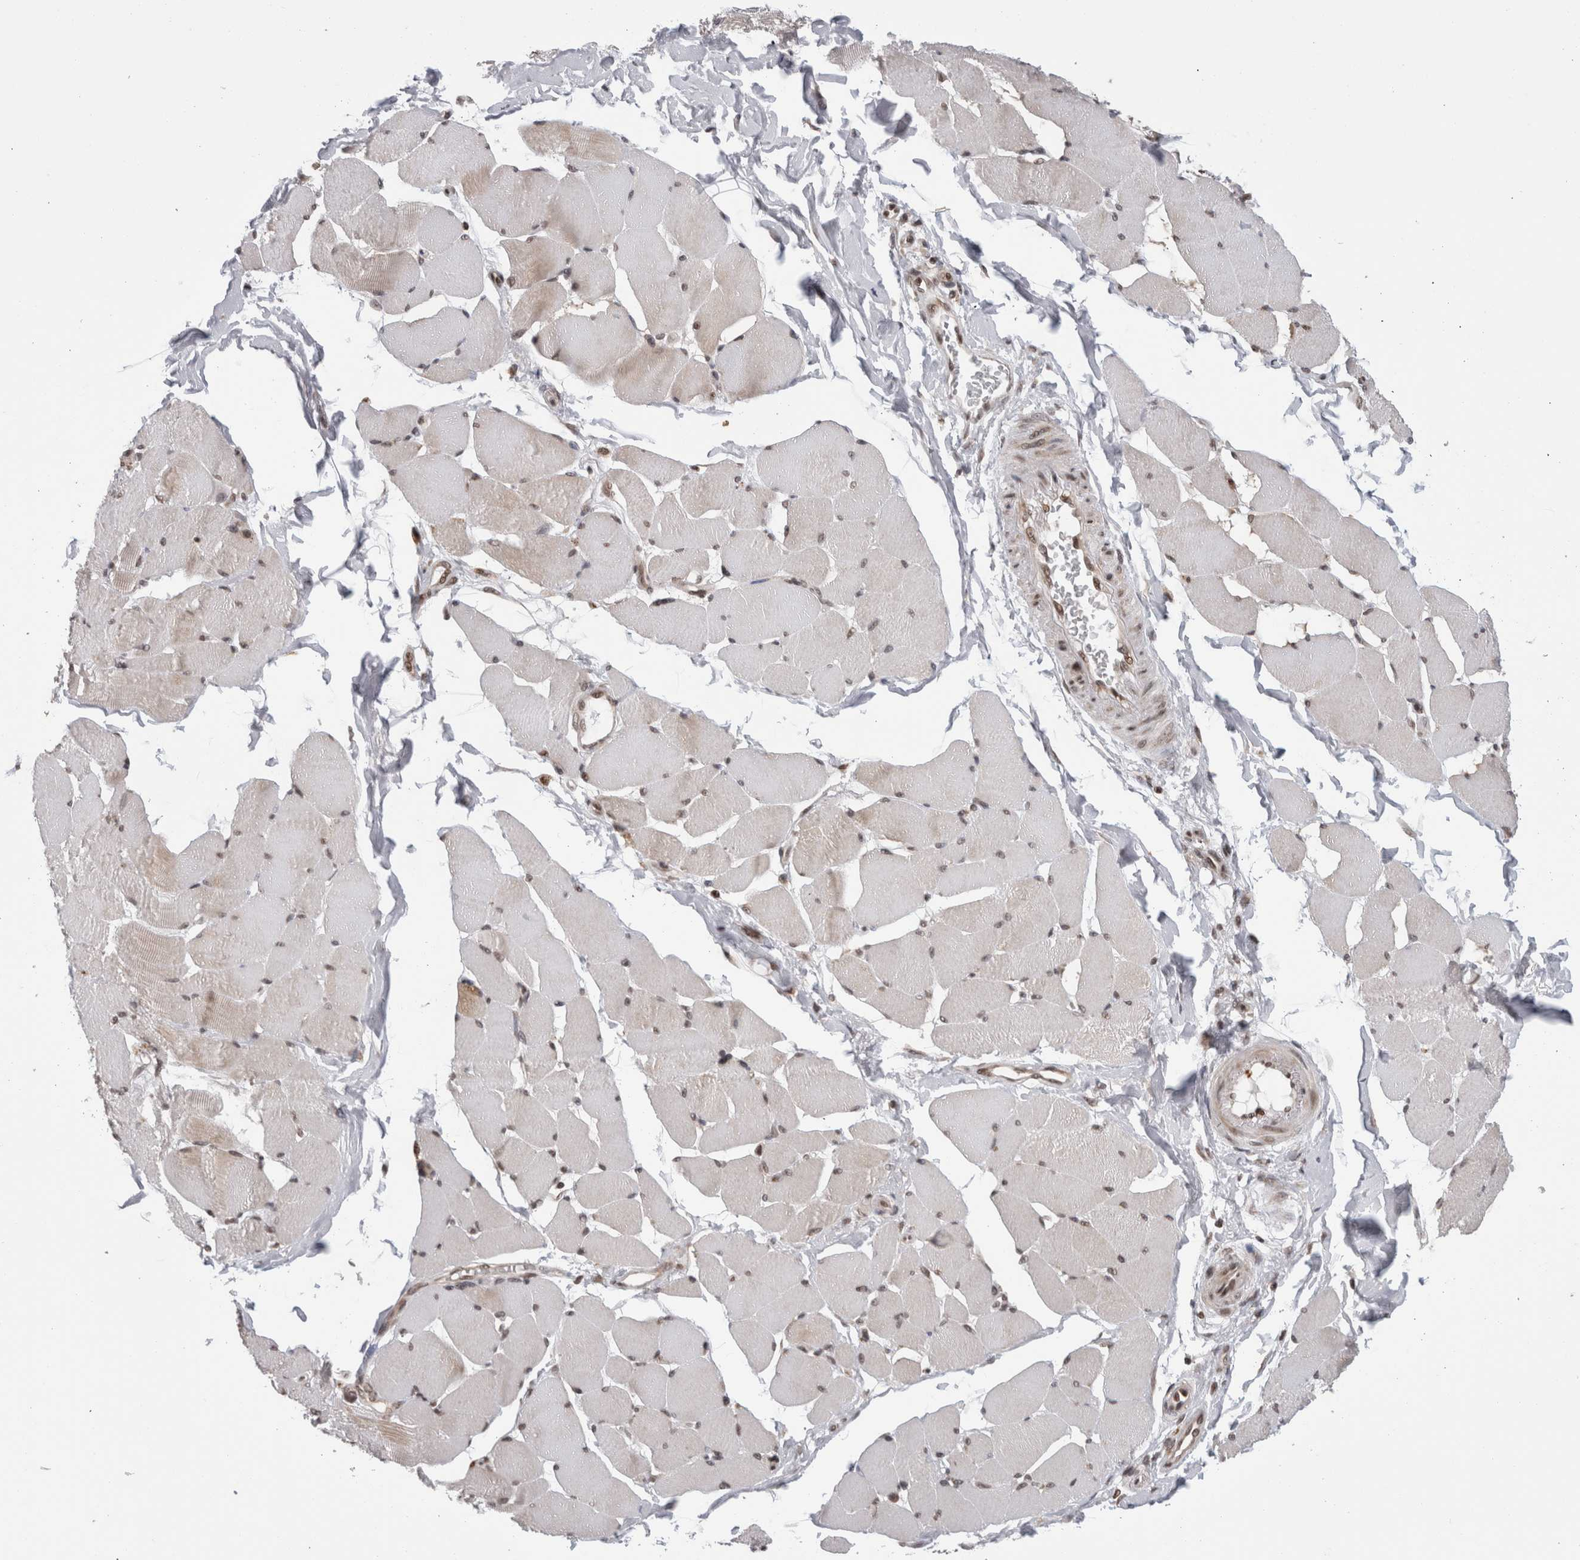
{"staining": {"intensity": "moderate", "quantity": "25%-75%", "location": "cytoplasmic/membranous,nuclear"}, "tissue": "skeletal muscle", "cell_type": "Myocytes", "image_type": "normal", "snomed": [{"axis": "morphology", "description": "Normal tissue, NOS"}, {"axis": "topography", "description": "Skin"}, {"axis": "topography", "description": "Skeletal muscle"}], "caption": "Human skeletal muscle stained with a protein marker demonstrates moderate staining in myocytes.", "gene": "ZBTB11", "patient": {"sex": "male", "age": 83}}